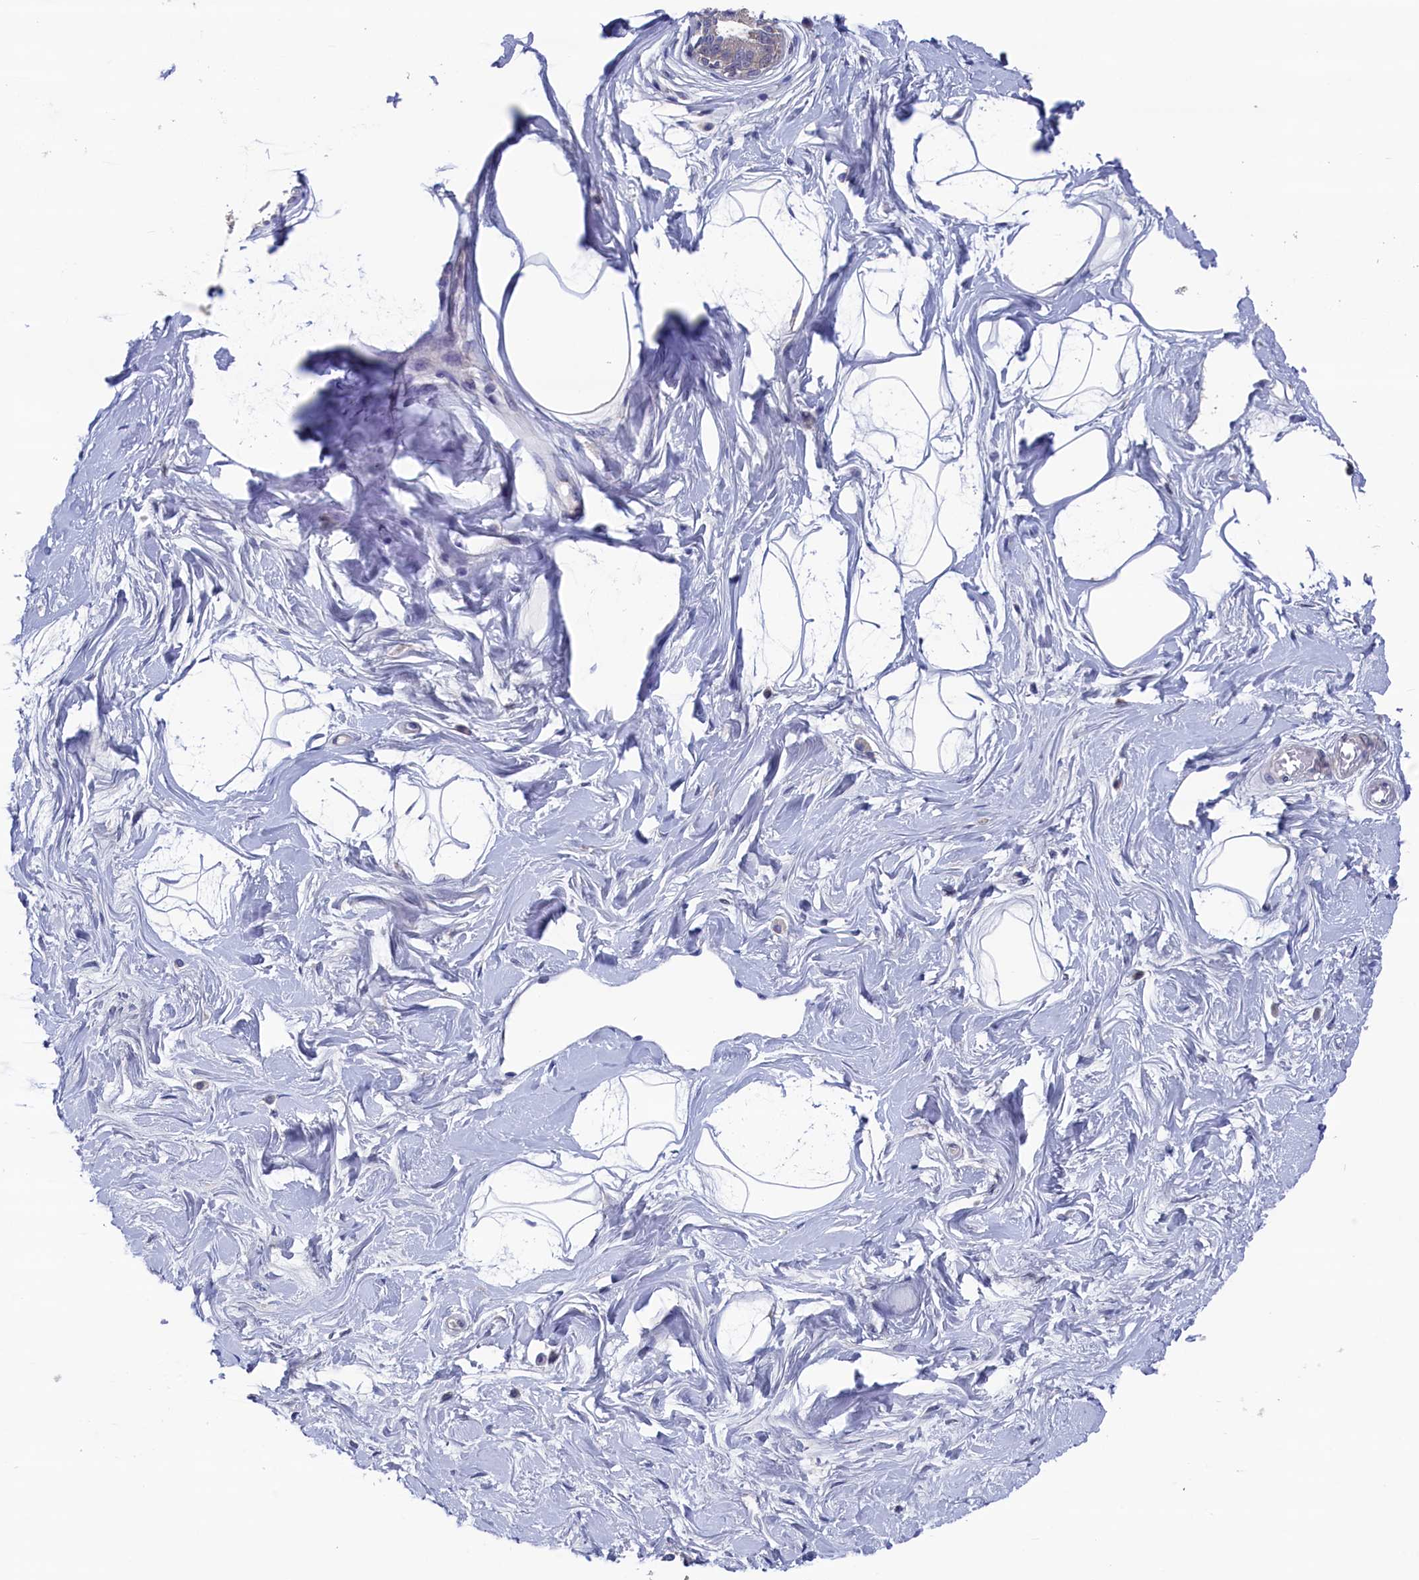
{"staining": {"intensity": "negative", "quantity": "none", "location": "none"}, "tissue": "breast", "cell_type": "Adipocytes", "image_type": "normal", "snomed": [{"axis": "morphology", "description": "Normal tissue, NOS"}, {"axis": "topography", "description": "Breast"}], "caption": "Immunohistochemistry image of normal breast: breast stained with DAB displays no significant protein expression in adipocytes. (DAB IHC visualized using brightfield microscopy, high magnification).", "gene": "SPATA13", "patient": {"sex": "female", "age": 45}}